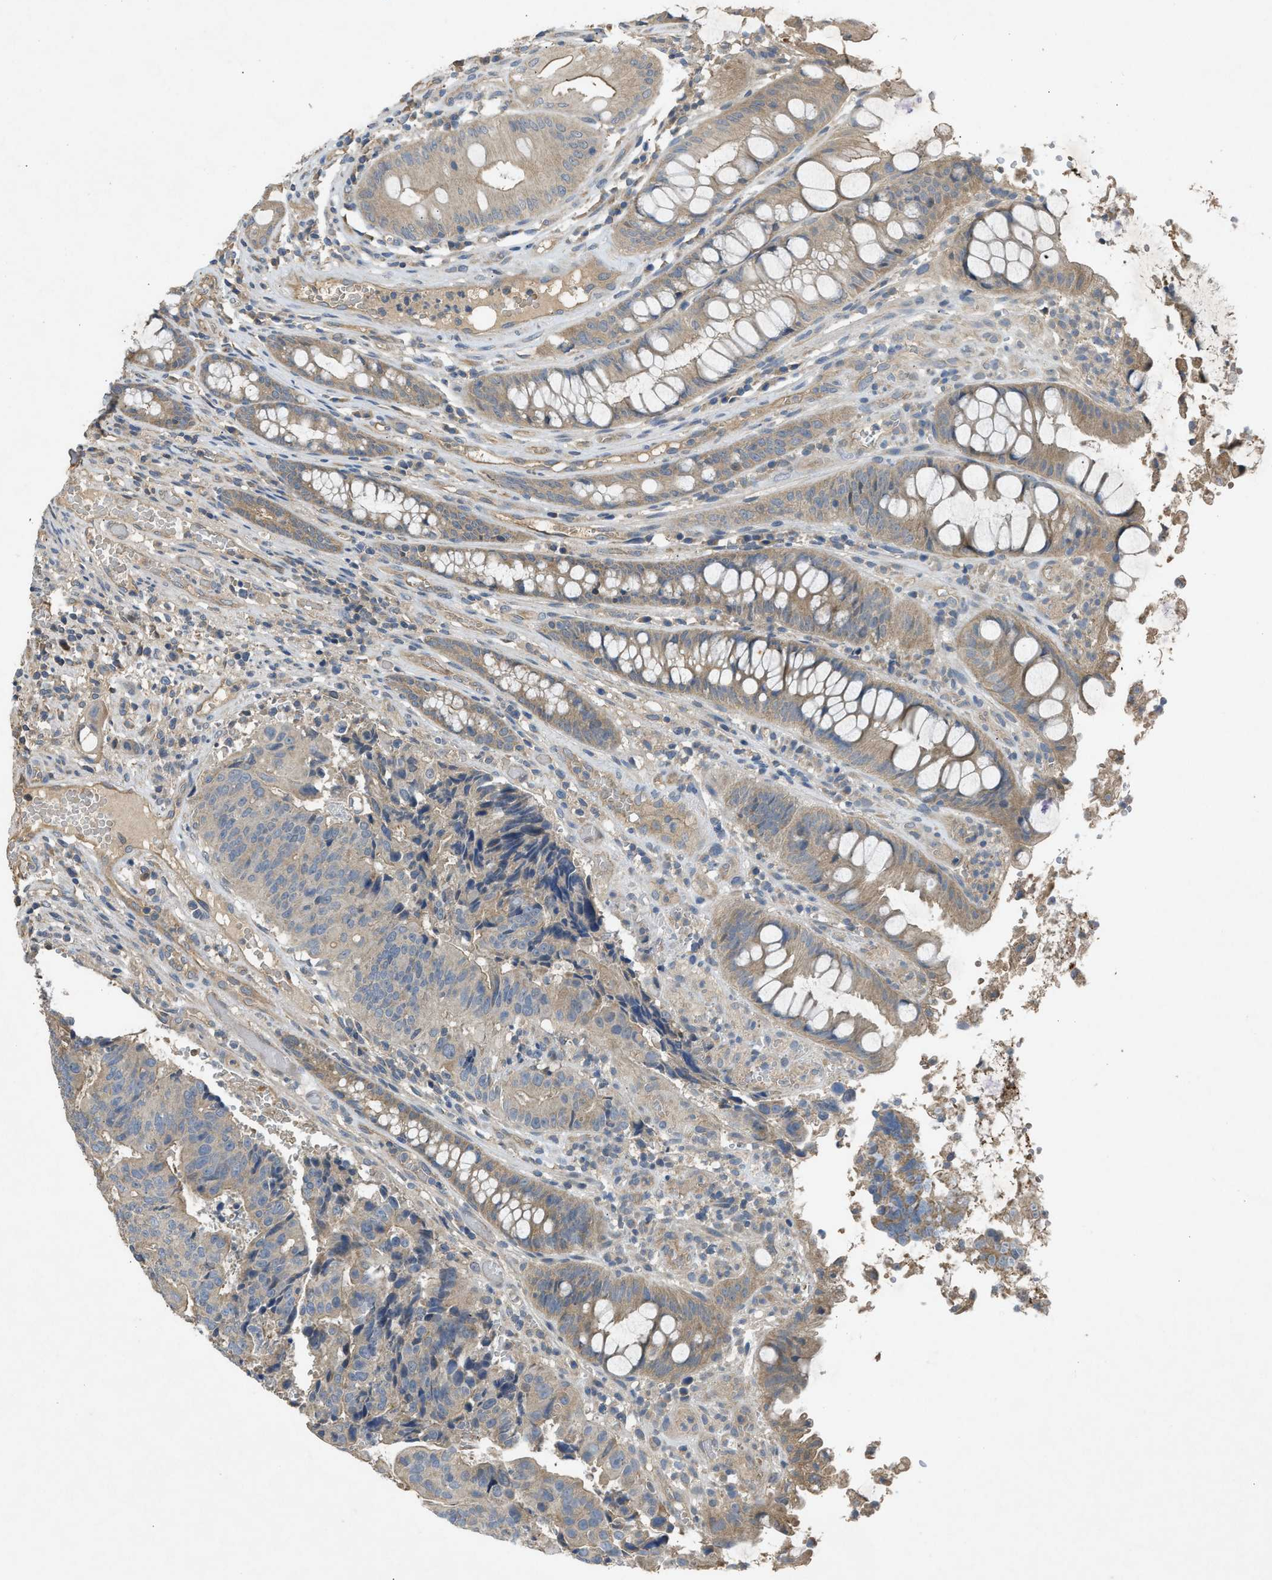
{"staining": {"intensity": "weak", "quantity": ">75%", "location": "cytoplasmic/membranous"}, "tissue": "colorectal cancer", "cell_type": "Tumor cells", "image_type": "cancer", "snomed": [{"axis": "morphology", "description": "Adenocarcinoma, NOS"}, {"axis": "topography", "description": "Colon"}], "caption": "The histopathology image shows immunohistochemical staining of colorectal cancer (adenocarcinoma). There is weak cytoplasmic/membranous expression is identified in about >75% of tumor cells.", "gene": "PPP3CA", "patient": {"sex": "female", "age": 57}}